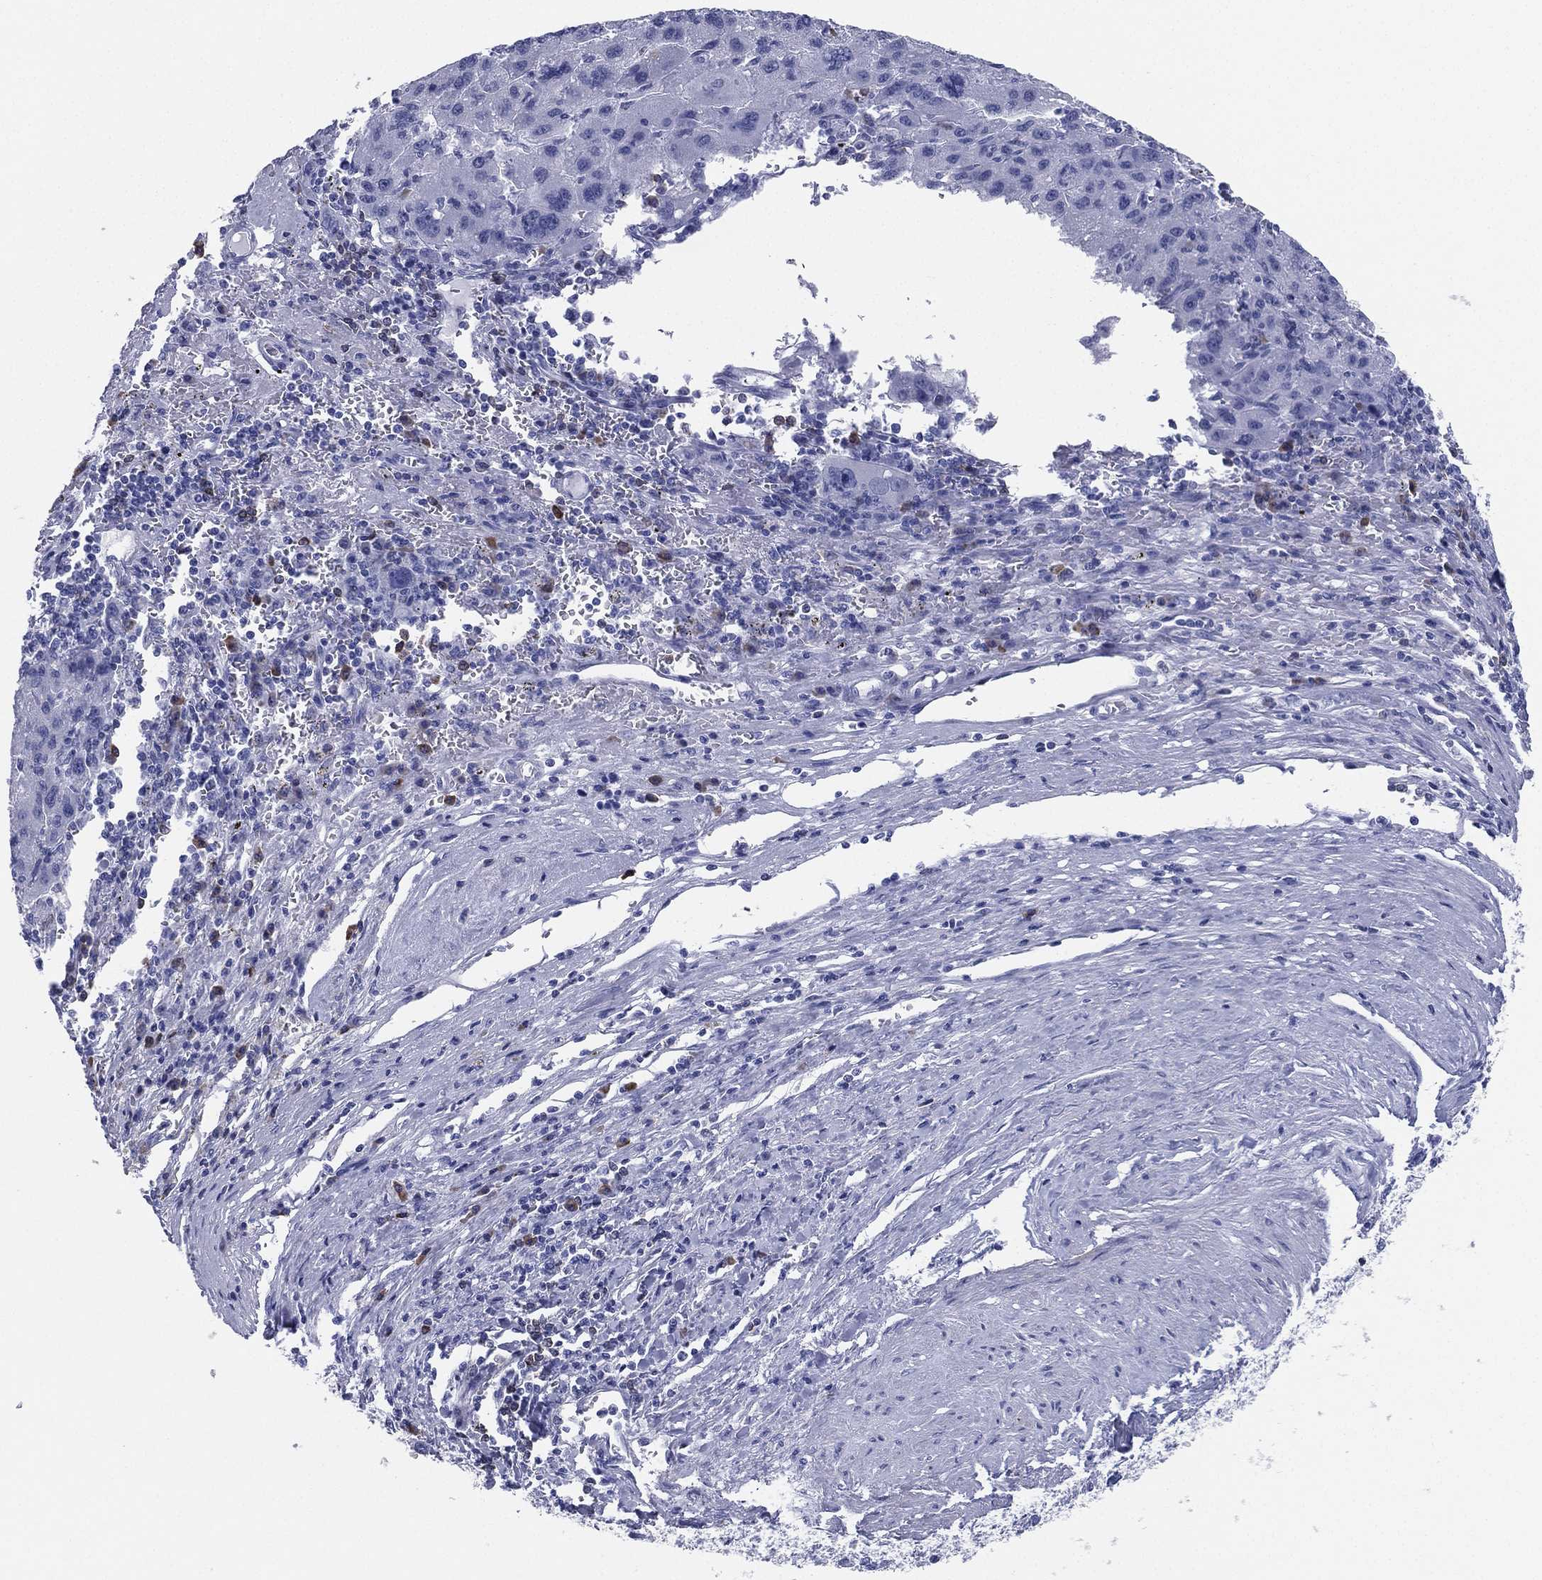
{"staining": {"intensity": "negative", "quantity": "none", "location": "none"}, "tissue": "liver cancer", "cell_type": "Tumor cells", "image_type": "cancer", "snomed": [{"axis": "morphology", "description": "Carcinoma, Hepatocellular, NOS"}, {"axis": "topography", "description": "Liver"}], "caption": "Immunohistochemistry of human liver cancer reveals no positivity in tumor cells.", "gene": "CD79A", "patient": {"sex": "female", "age": 77}}